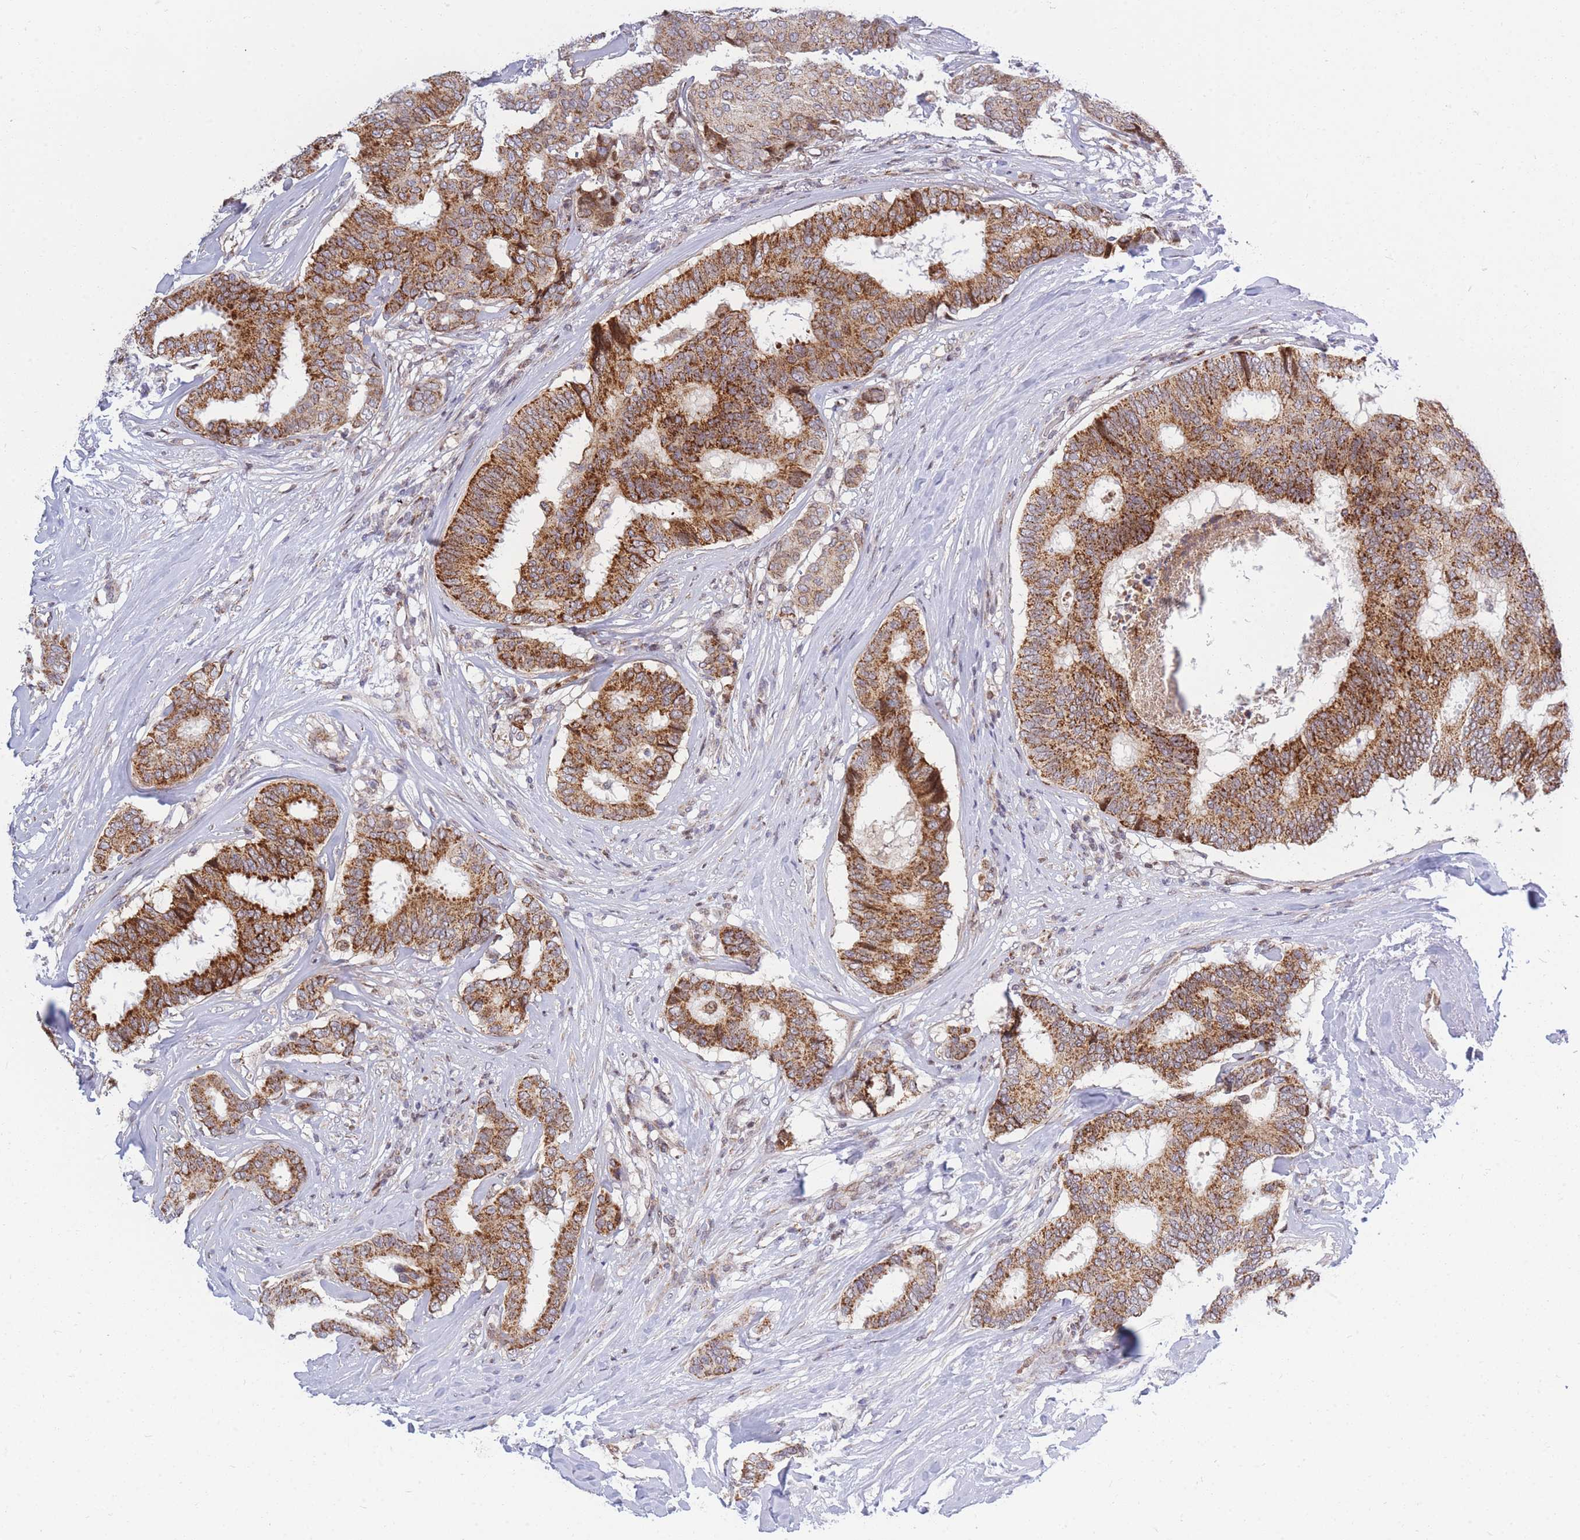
{"staining": {"intensity": "strong", "quantity": "25%-75%", "location": "cytoplasmic/membranous"}, "tissue": "breast cancer", "cell_type": "Tumor cells", "image_type": "cancer", "snomed": [{"axis": "morphology", "description": "Duct carcinoma"}, {"axis": "topography", "description": "Breast"}], "caption": "Immunohistochemical staining of breast infiltrating ductal carcinoma demonstrates strong cytoplasmic/membranous protein positivity in approximately 25%-75% of tumor cells. Nuclei are stained in blue.", "gene": "MOB4", "patient": {"sex": "female", "age": 75}}